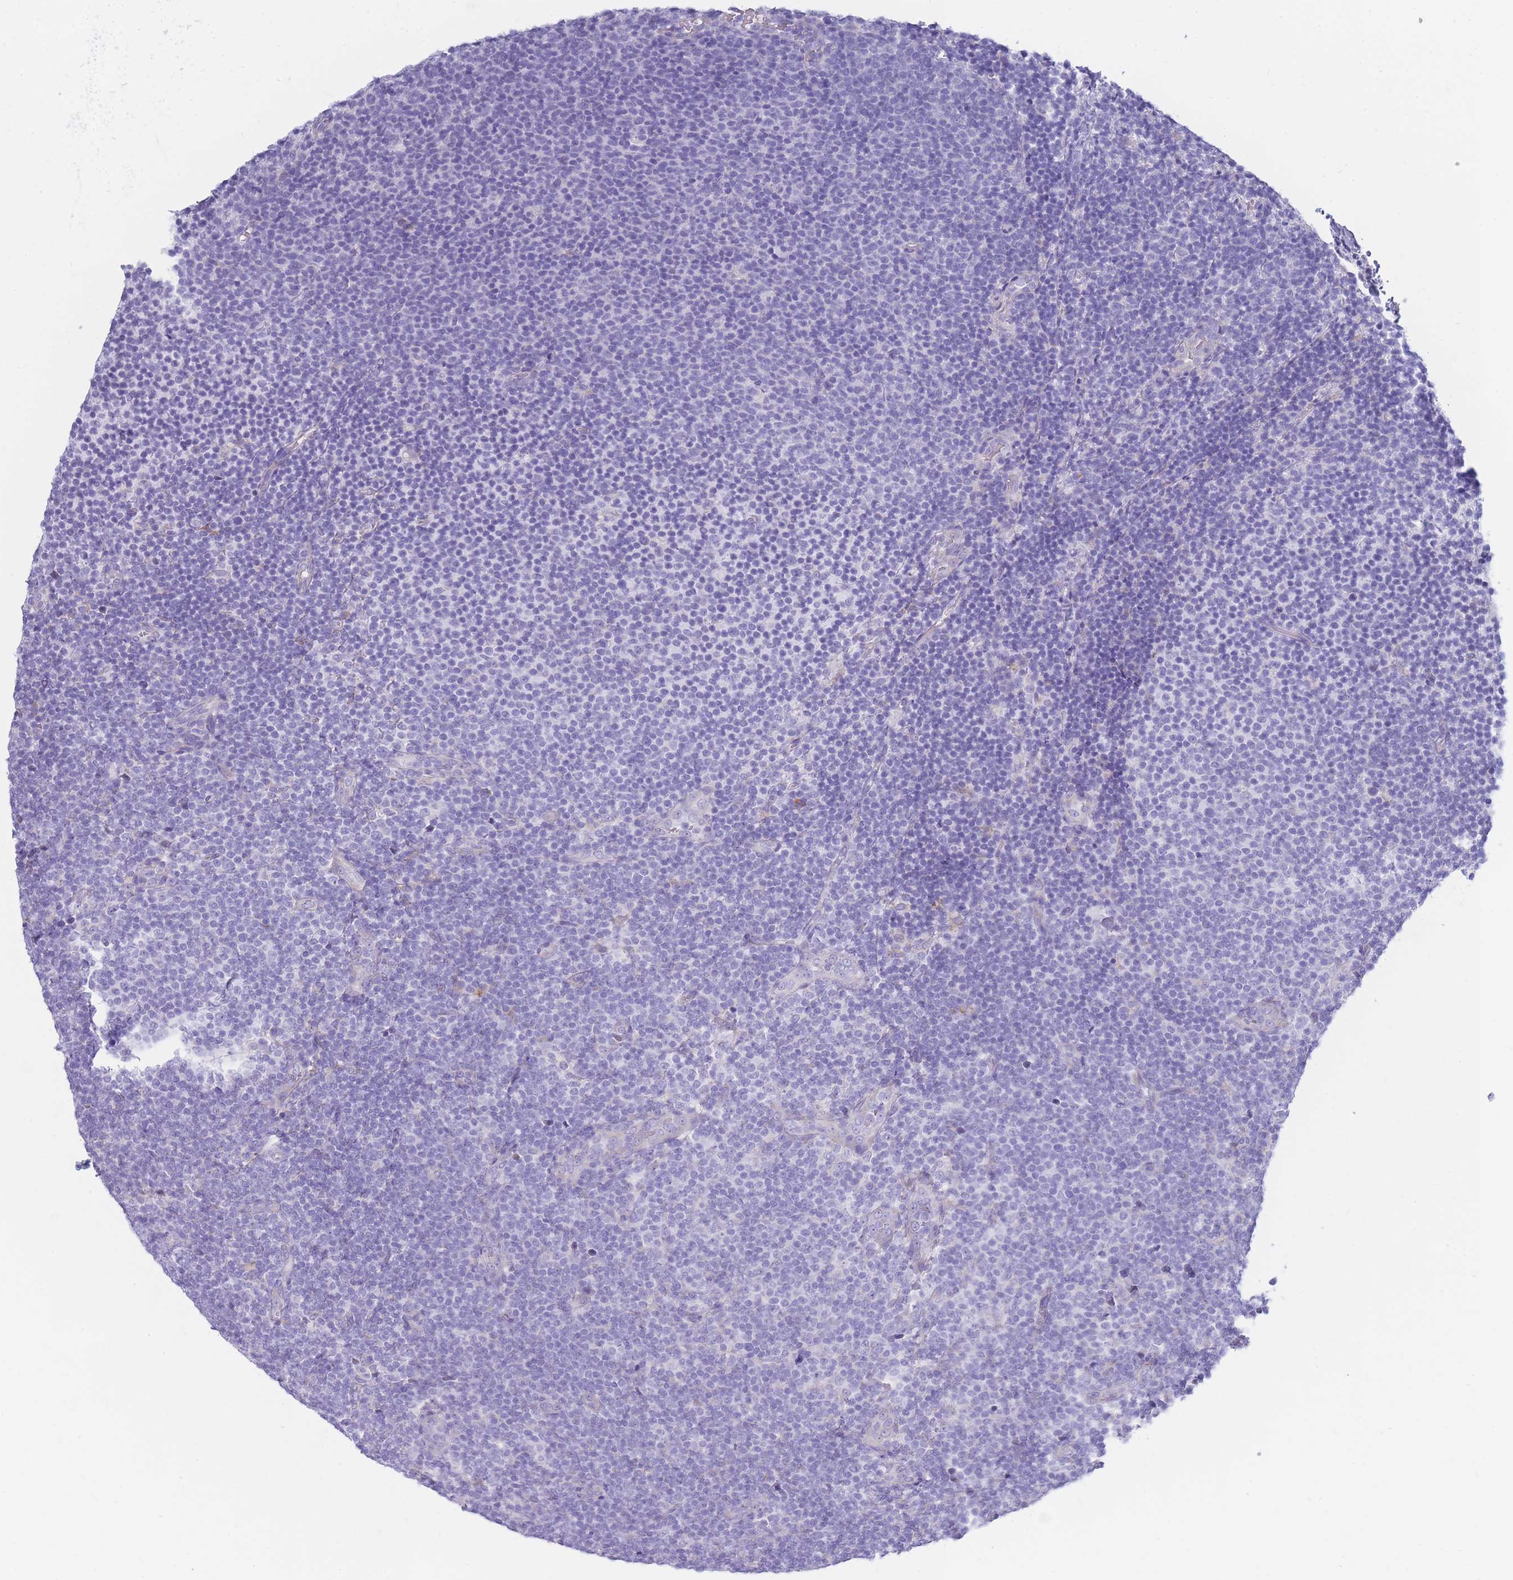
{"staining": {"intensity": "negative", "quantity": "none", "location": "none"}, "tissue": "lymphoma", "cell_type": "Tumor cells", "image_type": "cancer", "snomed": [{"axis": "morphology", "description": "Malignant lymphoma, non-Hodgkin's type, Low grade"}, {"axis": "topography", "description": "Lymph node"}], "caption": "Tumor cells are negative for protein expression in human malignant lymphoma, non-Hodgkin's type (low-grade).", "gene": "XKR8", "patient": {"sex": "male", "age": 66}}